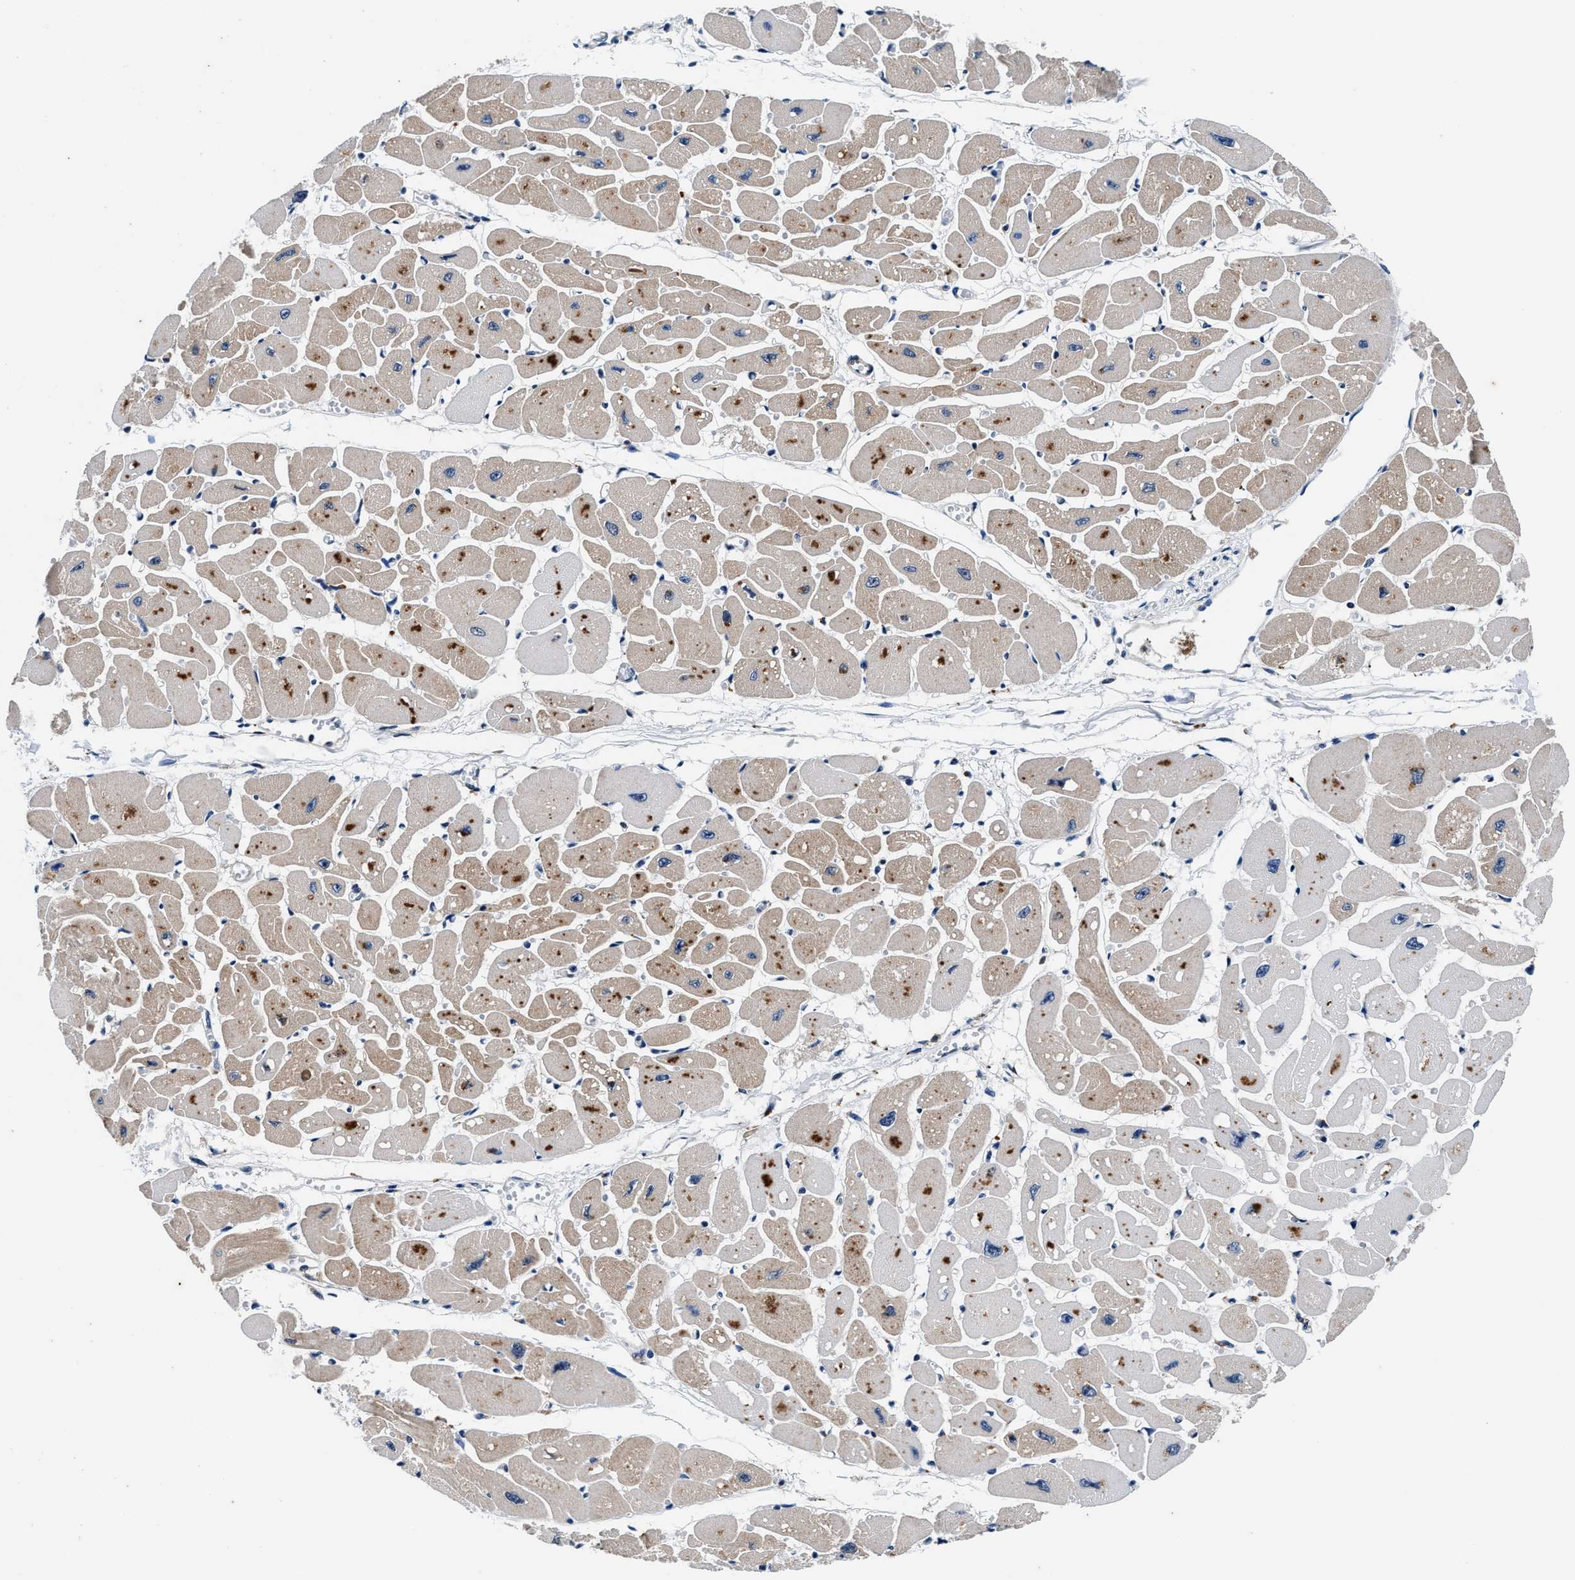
{"staining": {"intensity": "weak", "quantity": ">75%", "location": "cytoplasmic/membranous,nuclear"}, "tissue": "heart muscle", "cell_type": "Cardiomyocytes", "image_type": "normal", "snomed": [{"axis": "morphology", "description": "Normal tissue, NOS"}, {"axis": "topography", "description": "Heart"}], "caption": "The micrograph demonstrates a brown stain indicating the presence of a protein in the cytoplasmic/membranous,nuclear of cardiomyocytes in heart muscle.", "gene": "USP16", "patient": {"sex": "female", "age": 54}}